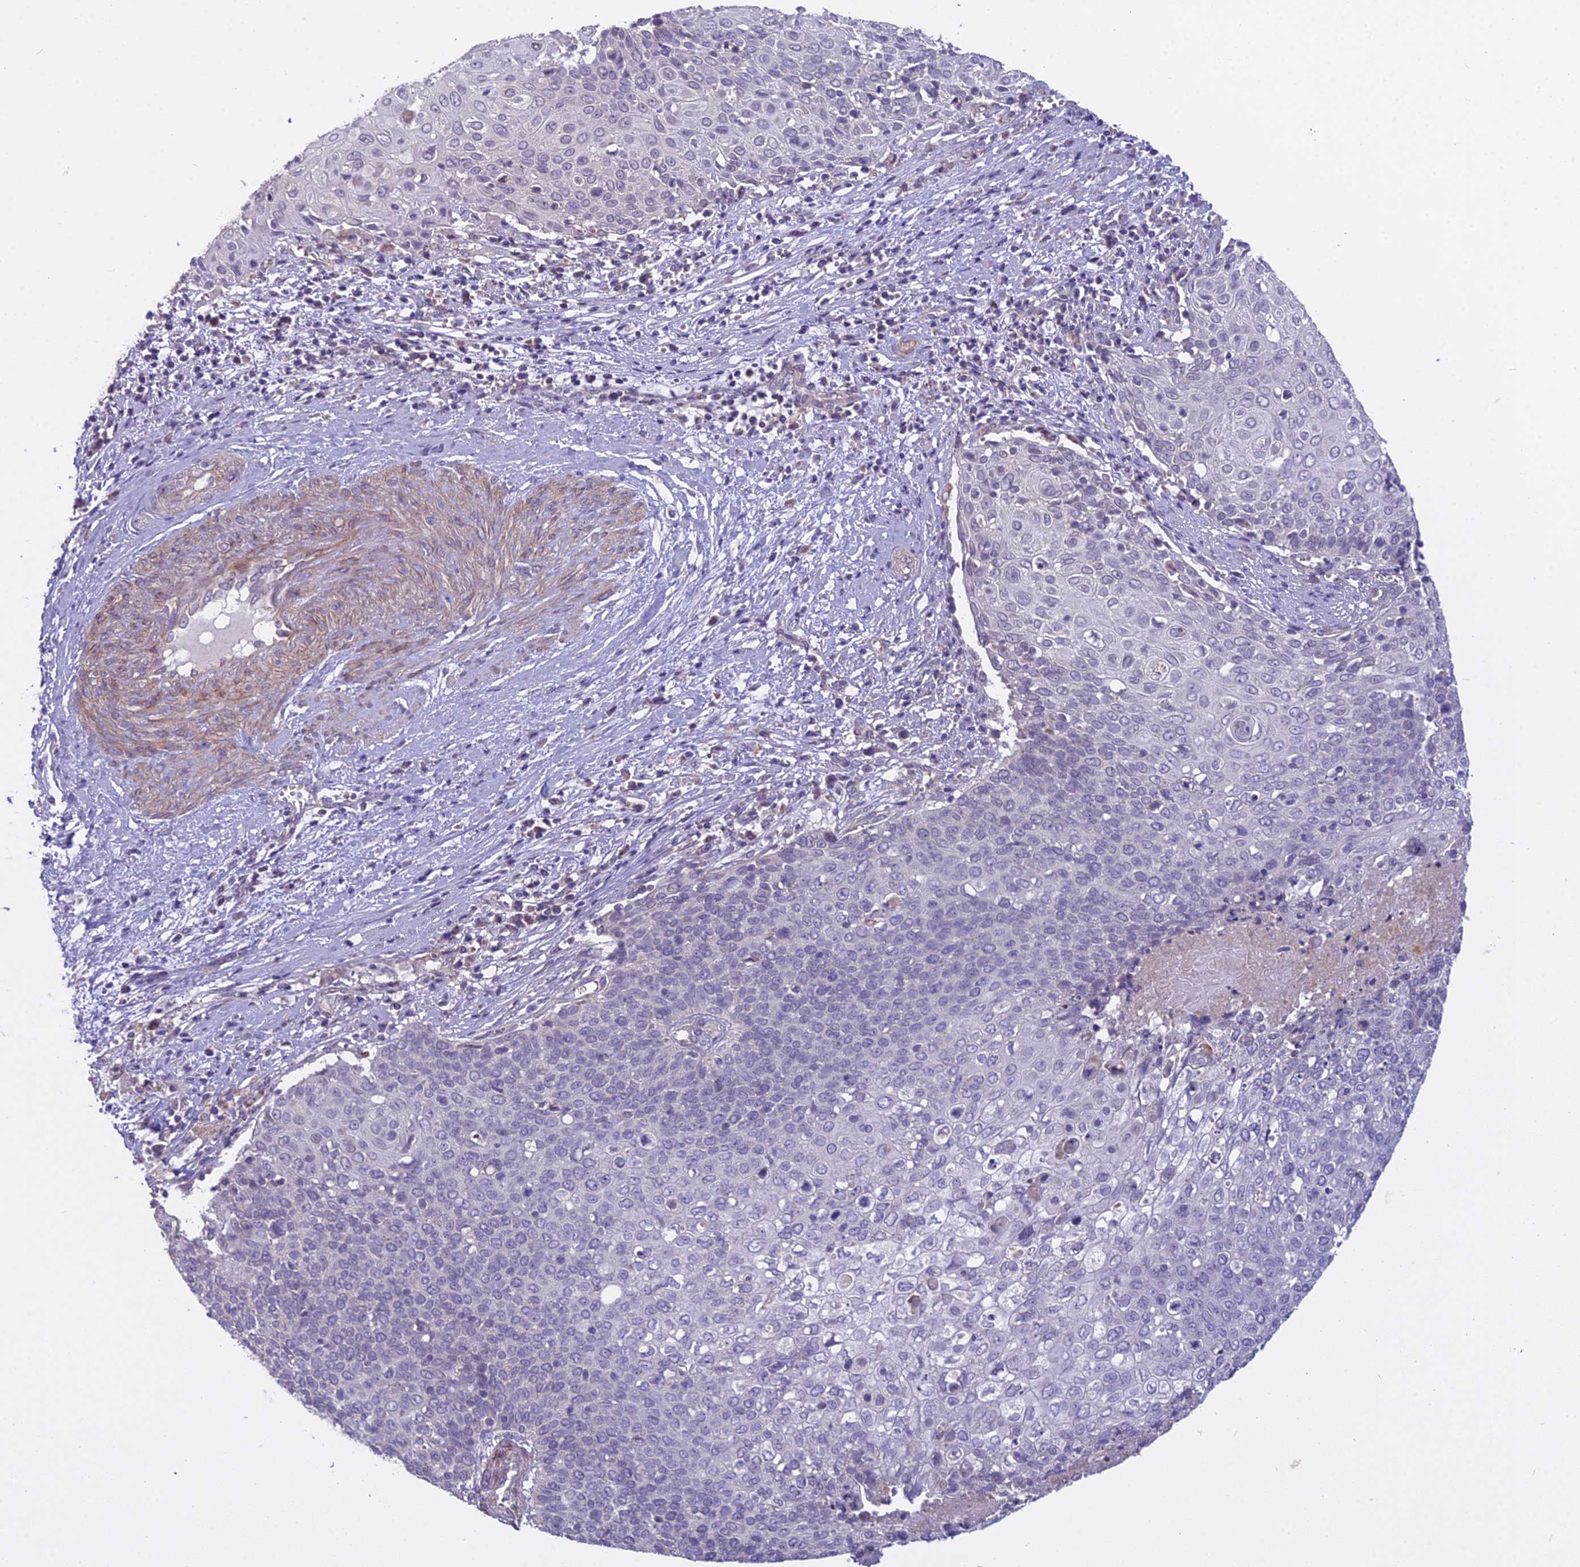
{"staining": {"intensity": "negative", "quantity": "none", "location": "none"}, "tissue": "cervical cancer", "cell_type": "Tumor cells", "image_type": "cancer", "snomed": [{"axis": "morphology", "description": "Squamous cell carcinoma, NOS"}, {"axis": "topography", "description": "Cervix"}], "caption": "IHC photomicrograph of human cervical cancer stained for a protein (brown), which demonstrates no expression in tumor cells. (DAB (3,3'-diaminobenzidine) immunohistochemistry (IHC) visualized using brightfield microscopy, high magnification).", "gene": "DUS2", "patient": {"sex": "female", "age": 39}}